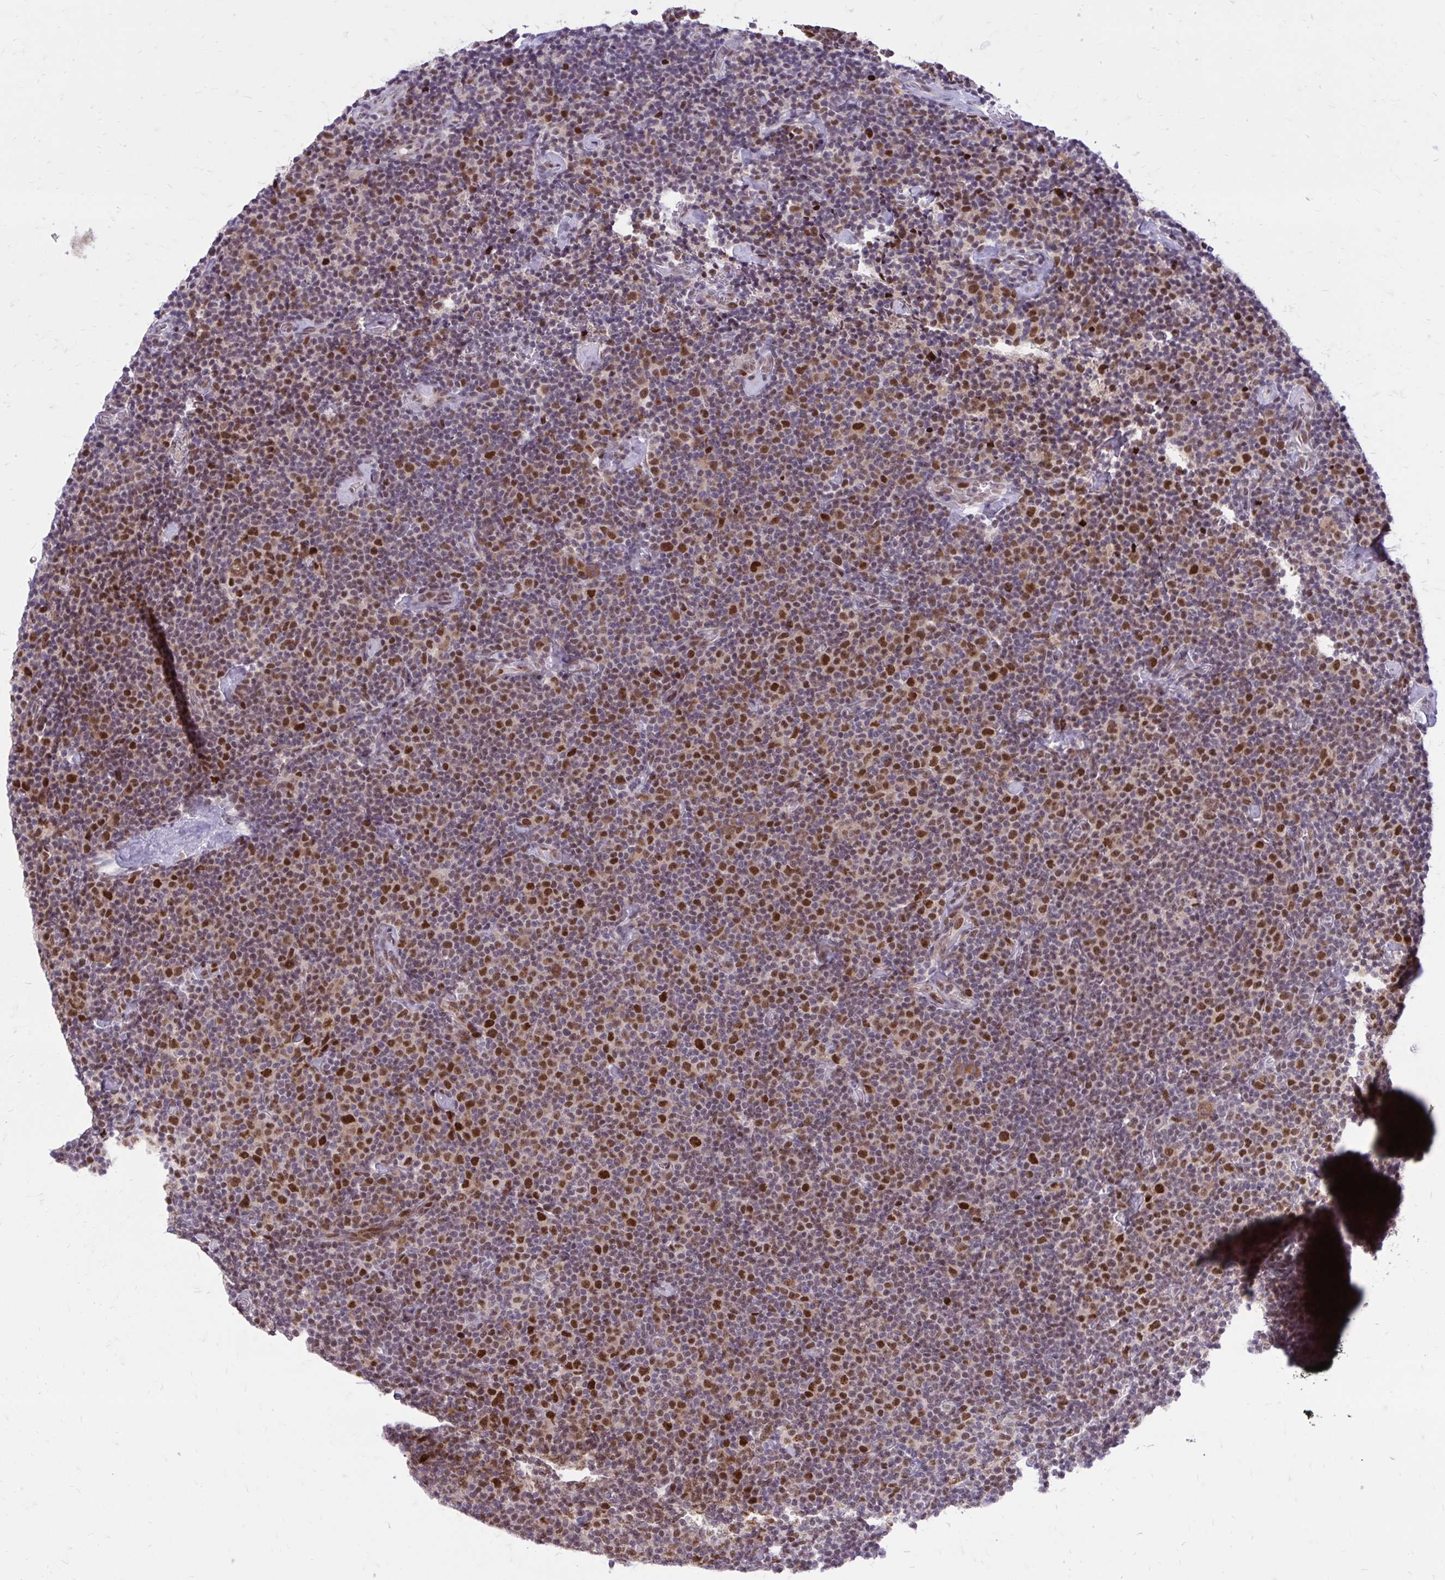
{"staining": {"intensity": "moderate", "quantity": ">75%", "location": "nuclear"}, "tissue": "lymphoma", "cell_type": "Tumor cells", "image_type": "cancer", "snomed": [{"axis": "morphology", "description": "Malignant lymphoma, non-Hodgkin's type, Low grade"}, {"axis": "topography", "description": "Lymph node"}], "caption": "Immunohistochemical staining of lymphoma displays medium levels of moderate nuclear staining in approximately >75% of tumor cells. (DAB IHC with brightfield microscopy, high magnification).", "gene": "PSME4", "patient": {"sex": "male", "age": 81}}